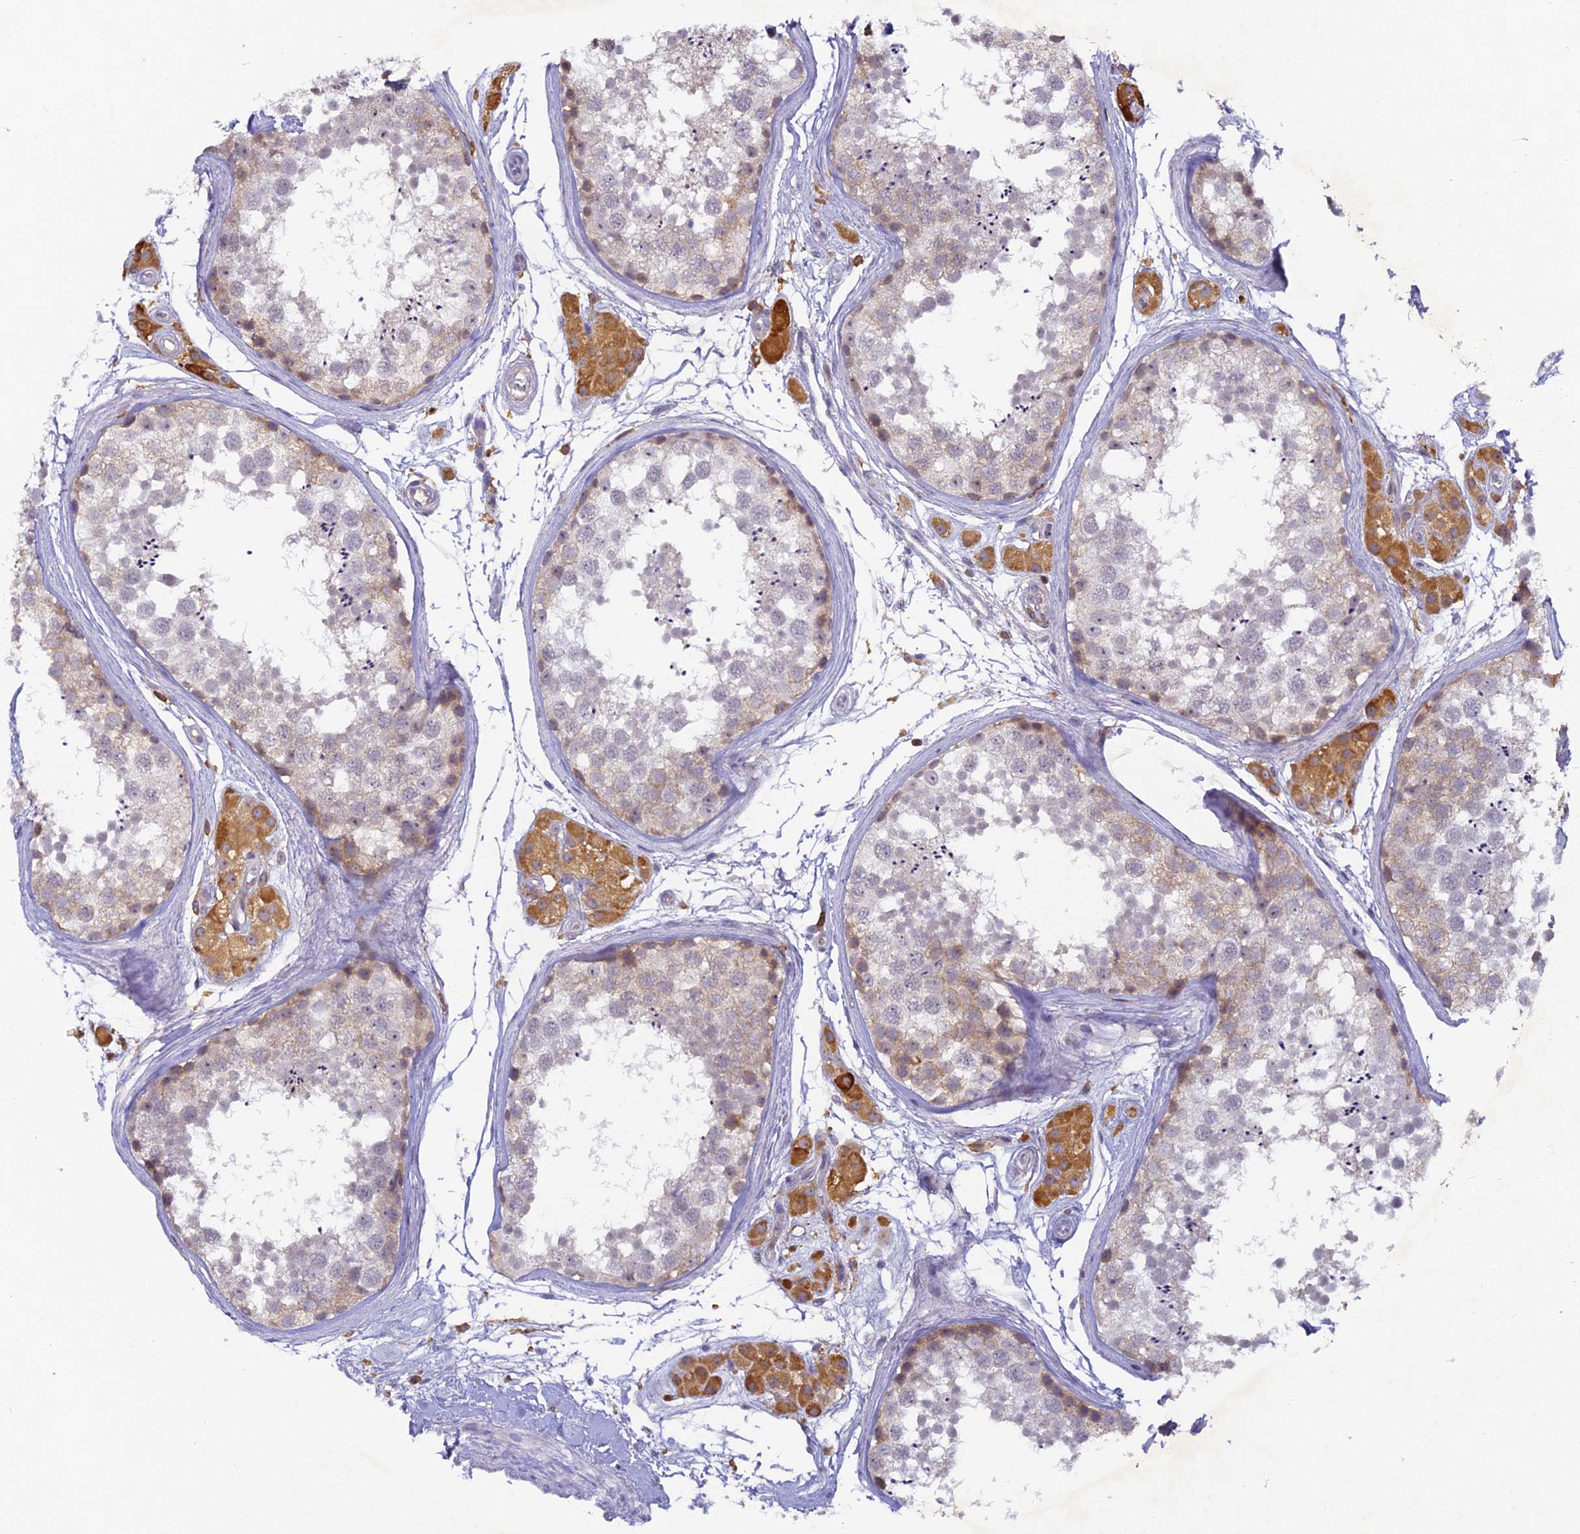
{"staining": {"intensity": "moderate", "quantity": "<25%", "location": "cytoplasmic/membranous"}, "tissue": "testis", "cell_type": "Cells in seminiferous ducts", "image_type": "normal", "snomed": [{"axis": "morphology", "description": "Normal tissue, NOS"}, {"axis": "topography", "description": "Testis"}], "caption": "This photomicrograph reveals benign testis stained with IHC to label a protein in brown. The cytoplasmic/membranous of cells in seminiferous ducts show moderate positivity for the protein. Nuclei are counter-stained blue.", "gene": "FYB1", "patient": {"sex": "male", "age": 56}}